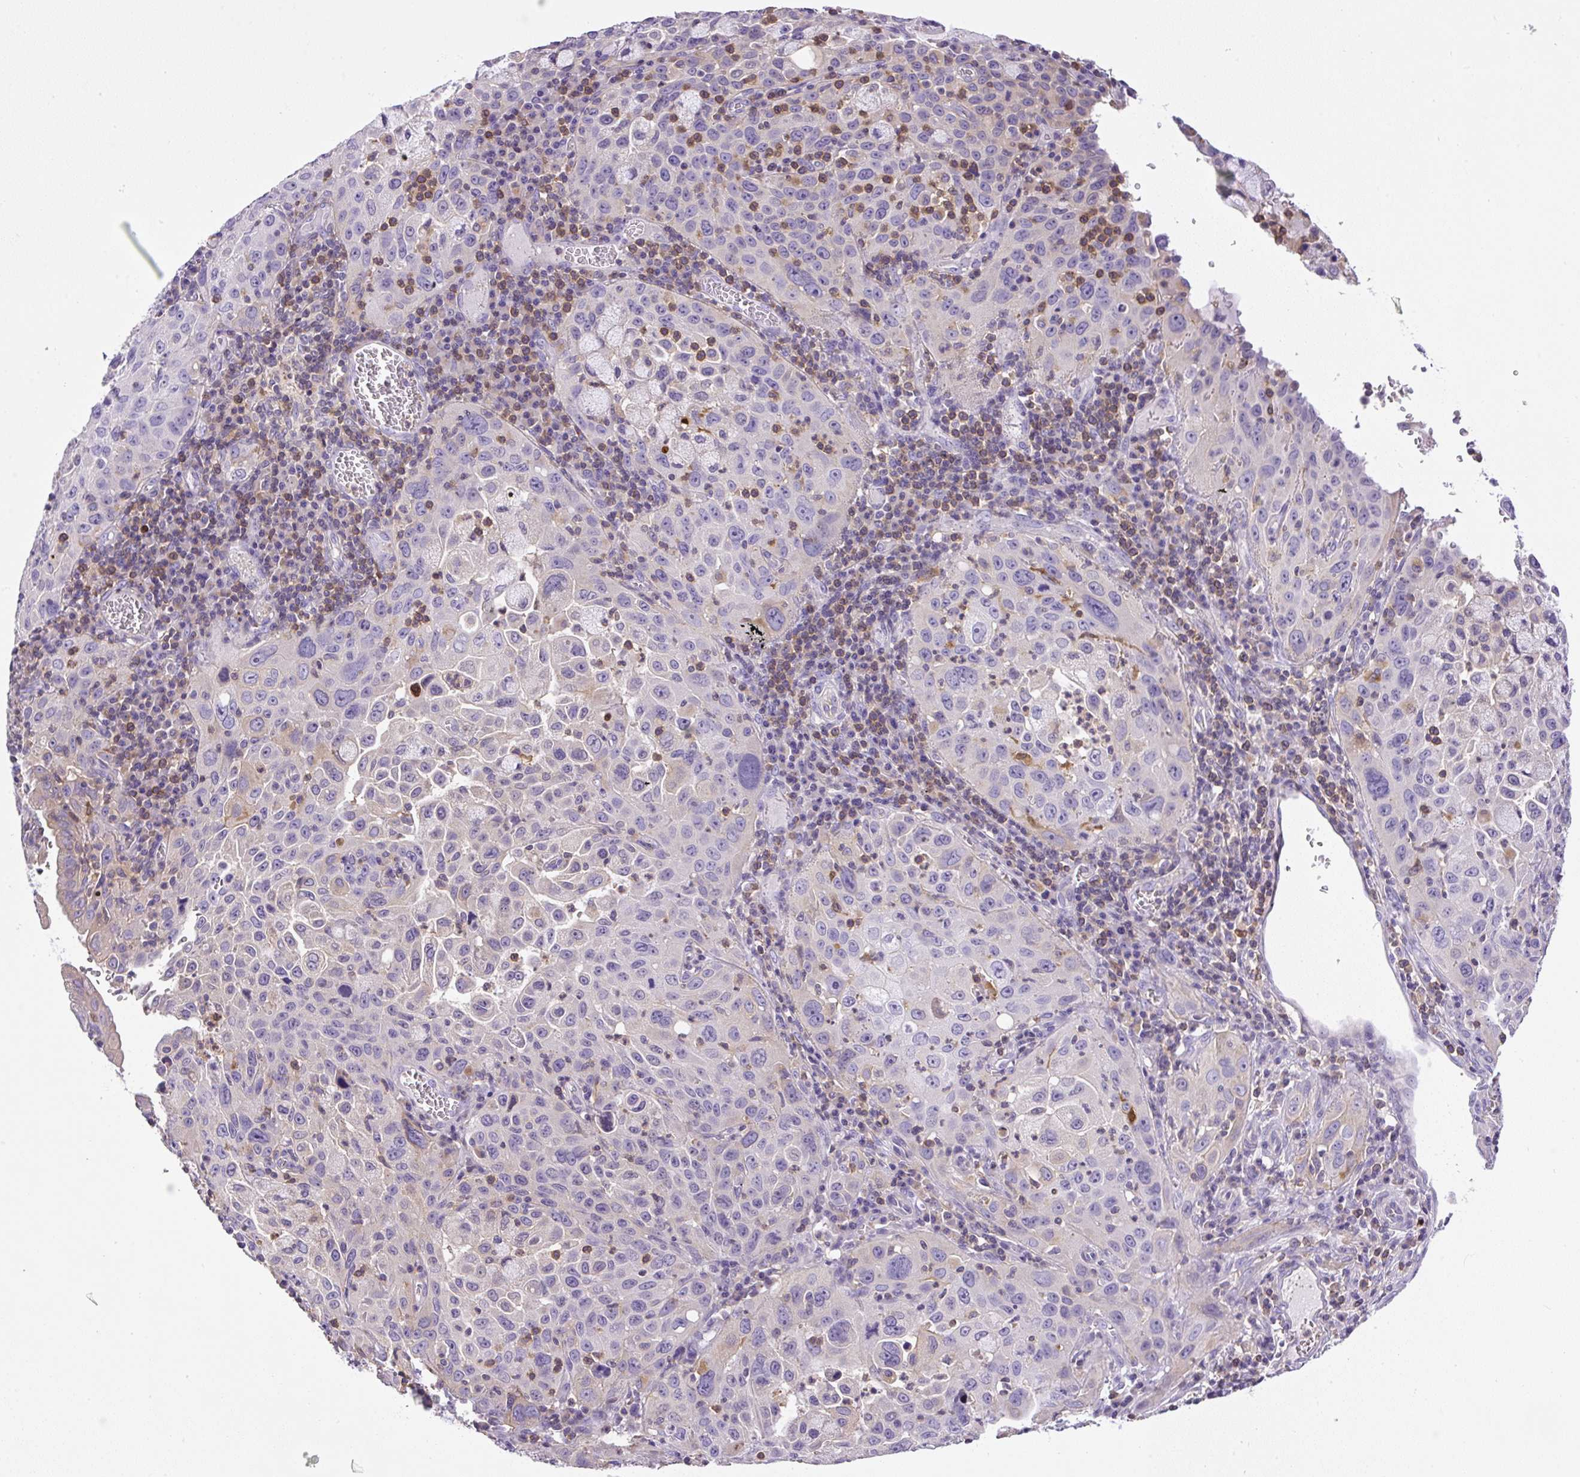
{"staining": {"intensity": "negative", "quantity": "none", "location": "none"}, "tissue": "cervical cancer", "cell_type": "Tumor cells", "image_type": "cancer", "snomed": [{"axis": "morphology", "description": "Squamous cell carcinoma, NOS"}, {"axis": "topography", "description": "Cervix"}], "caption": "DAB (3,3'-diaminobenzidine) immunohistochemical staining of squamous cell carcinoma (cervical) displays no significant expression in tumor cells.", "gene": "PIP5KL1", "patient": {"sex": "female", "age": 42}}